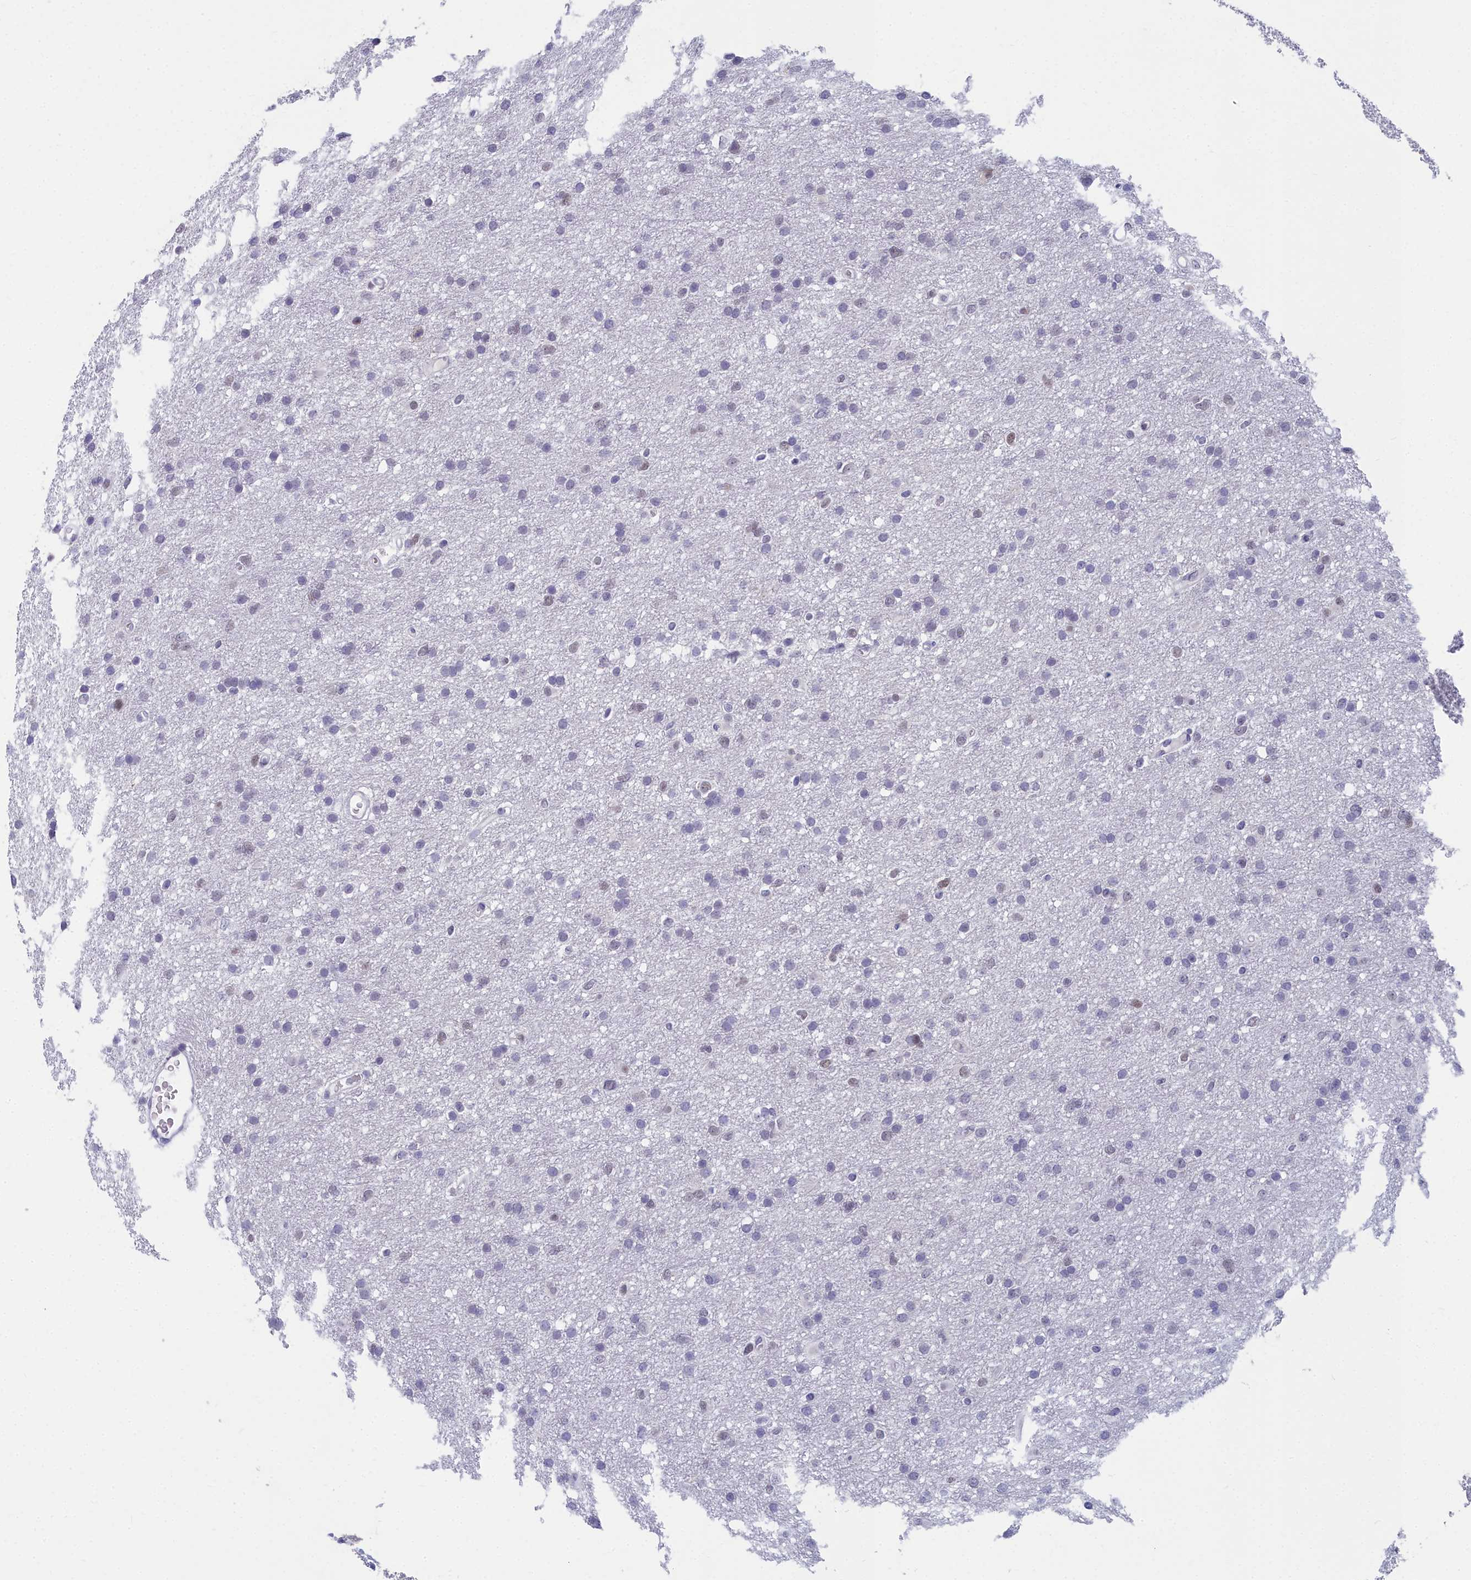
{"staining": {"intensity": "negative", "quantity": "none", "location": "none"}, "tissue": "glioma", "cell_type": "Tumor cells", "image_type": "cancer", "snomed": [{"axis": "morphology", "description": "Glioma, malignant, High grade"}, {"axis": "topography", "description": "Cerebral cortex"}], "caption": "Glioma was stained to show a protein in brown. There is no significant staining in tumor cells.", "gene": "CCDC97", "patient": {"sex": "female", "age": 36}}